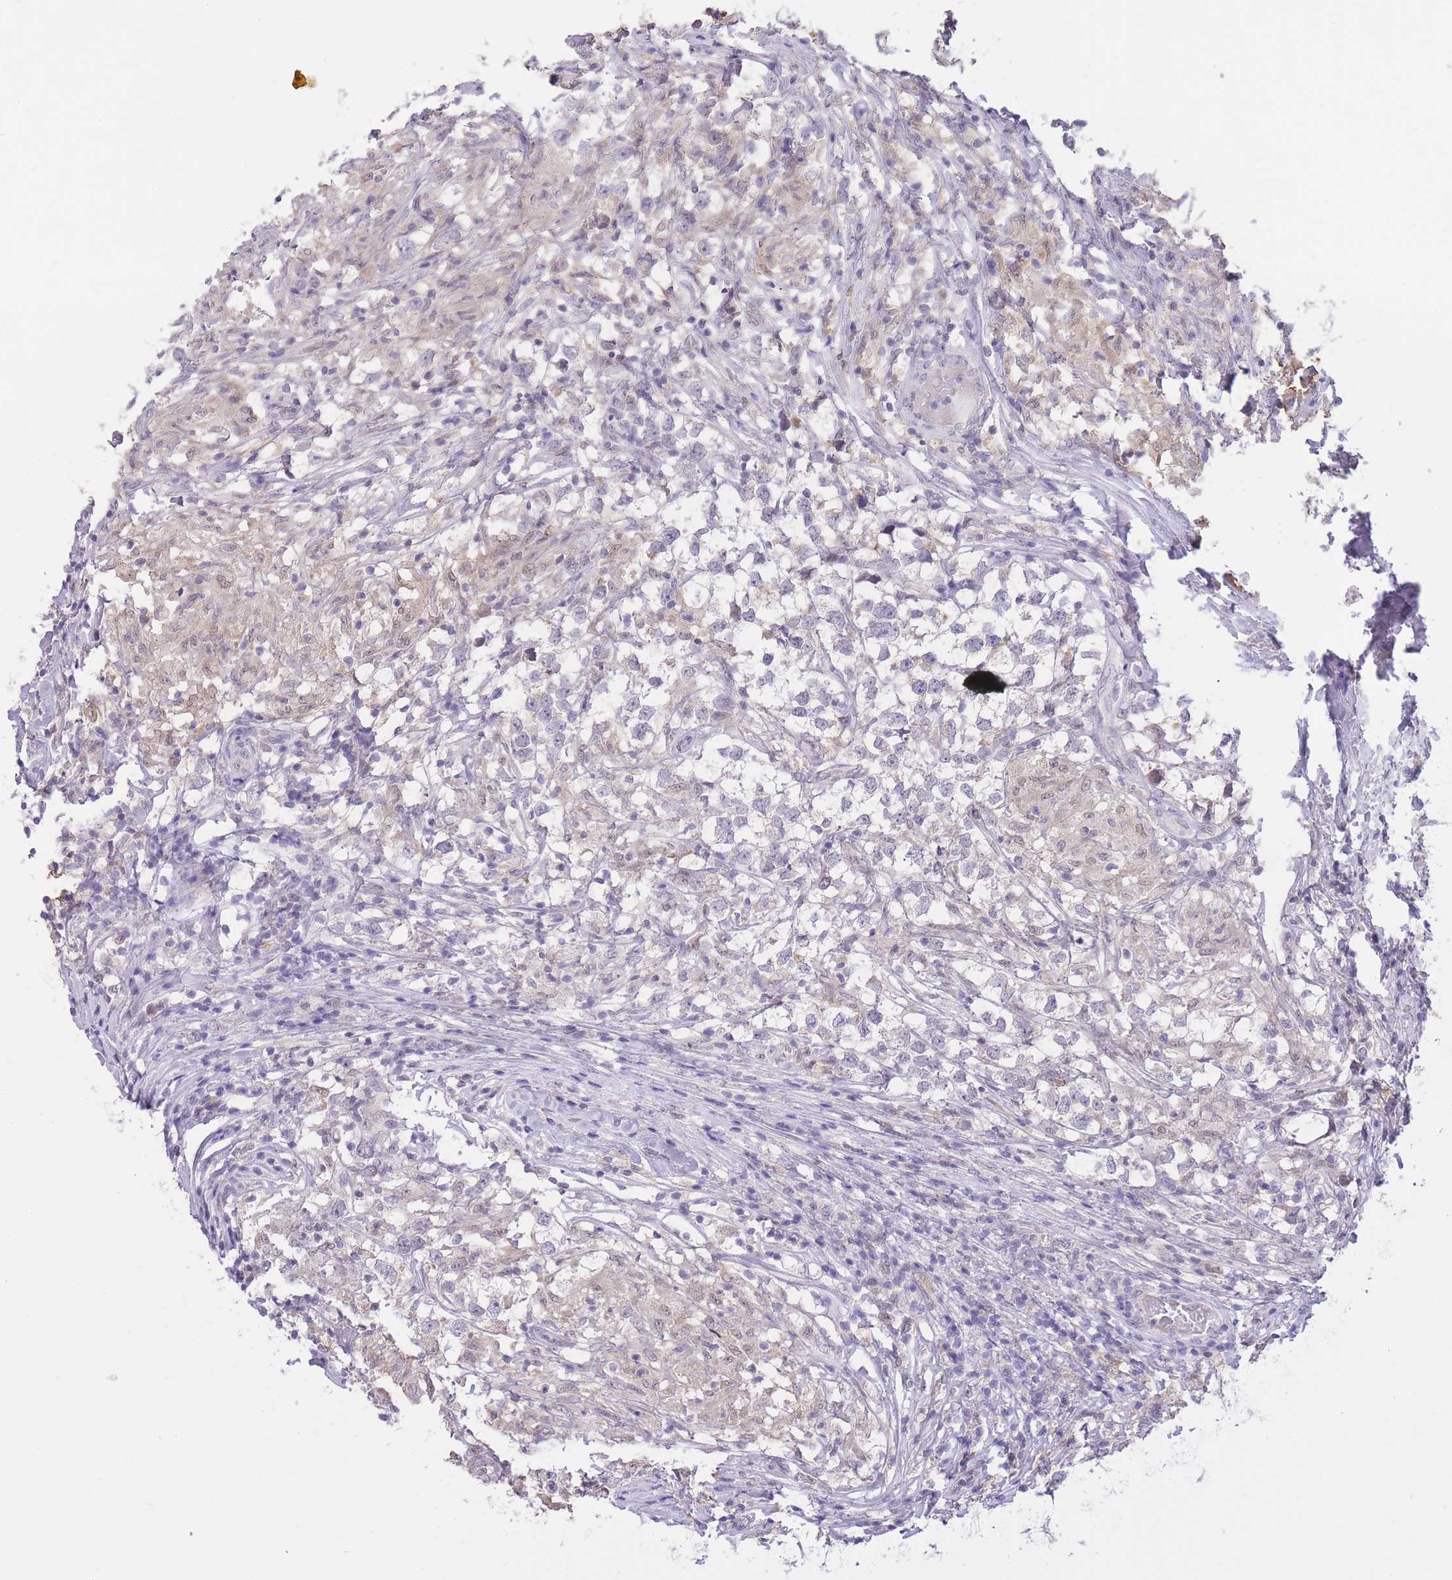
{"staining": {"intensity": "negative", "quantity": "none", "location": "none"}, "tissue": "testis cancer", "cell_type": "Tumor cells", "image_type": "cancer", "snomed": [{"axis": "morphology", "description": "Seminoma, NOS"}, {"axis": "topography", "description": "Testis"}], "caption": "High magnification brightfield microscopy of testis cancer (seminoma) stained with DAB (brown) and counterstained with hematoxylin (blue): tumor cells show no significant staining.", "gene": "GOLGA6L25", "patient": {"sex": "male", "age": 46}}